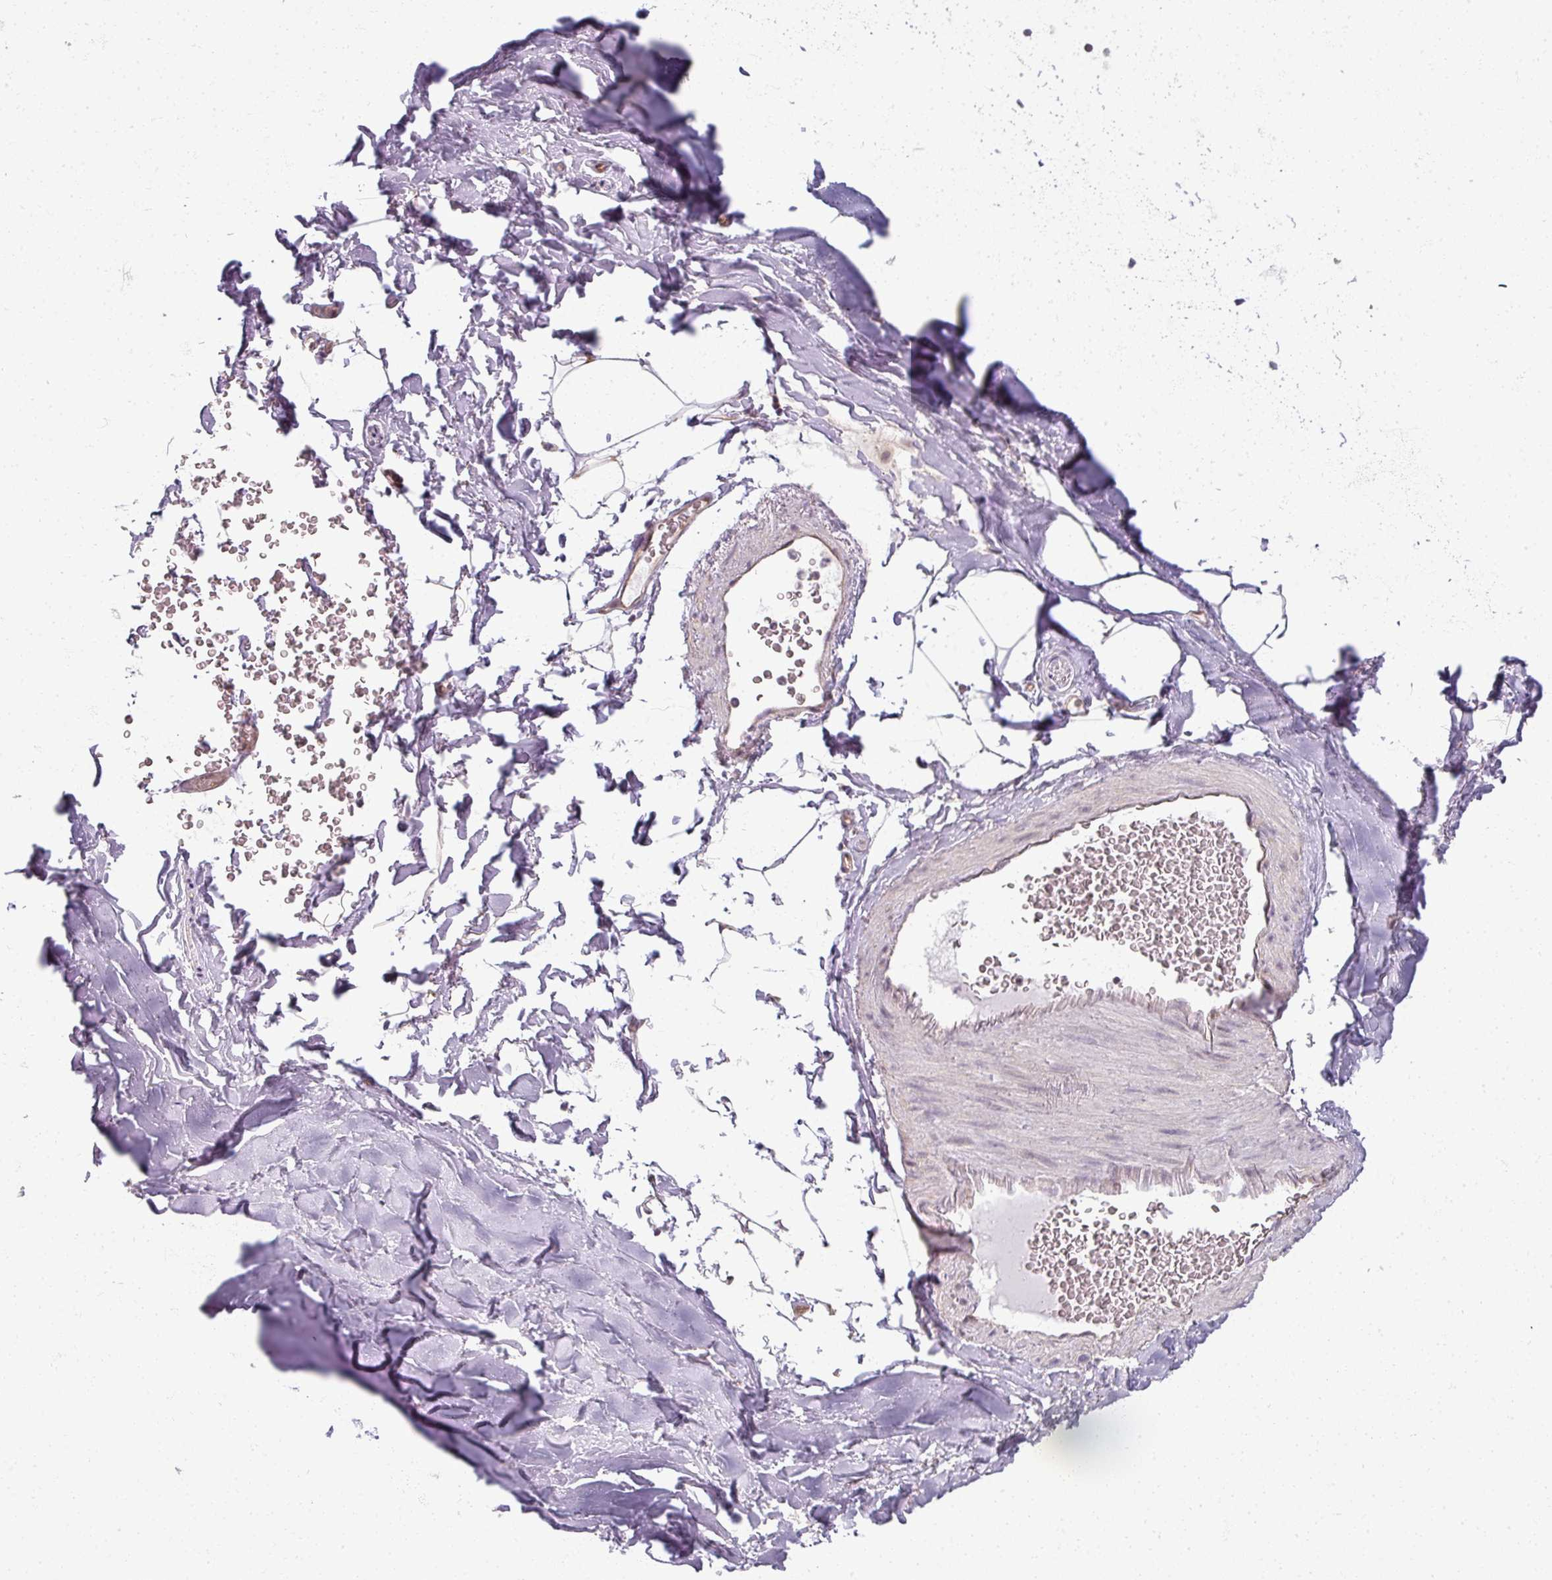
{"staining": {"intensity": "negative", "quantity": "none", "location": "none"}, "tissue": "adipose tissue", "cell_type": "Adipocytes", "image_type": "normal", "snomed": [{"axis": "morphology", "description": "Normal tissue, NOS"}, {"axis": "topography", "description": "Cartilage tissue"}, {"axis": "topography", "description": "Bronchus"}], "caption": "Immunohistochemistry (IHC) histopathology image of normal adipose tissue stained for a protein (brown), which displays no staining in adipocytes. (Immunohistochemistry, brightfield microscopy, high magnification).", "gene": "AGPAT4", "patient": {"sex": "female", "age": 72}}